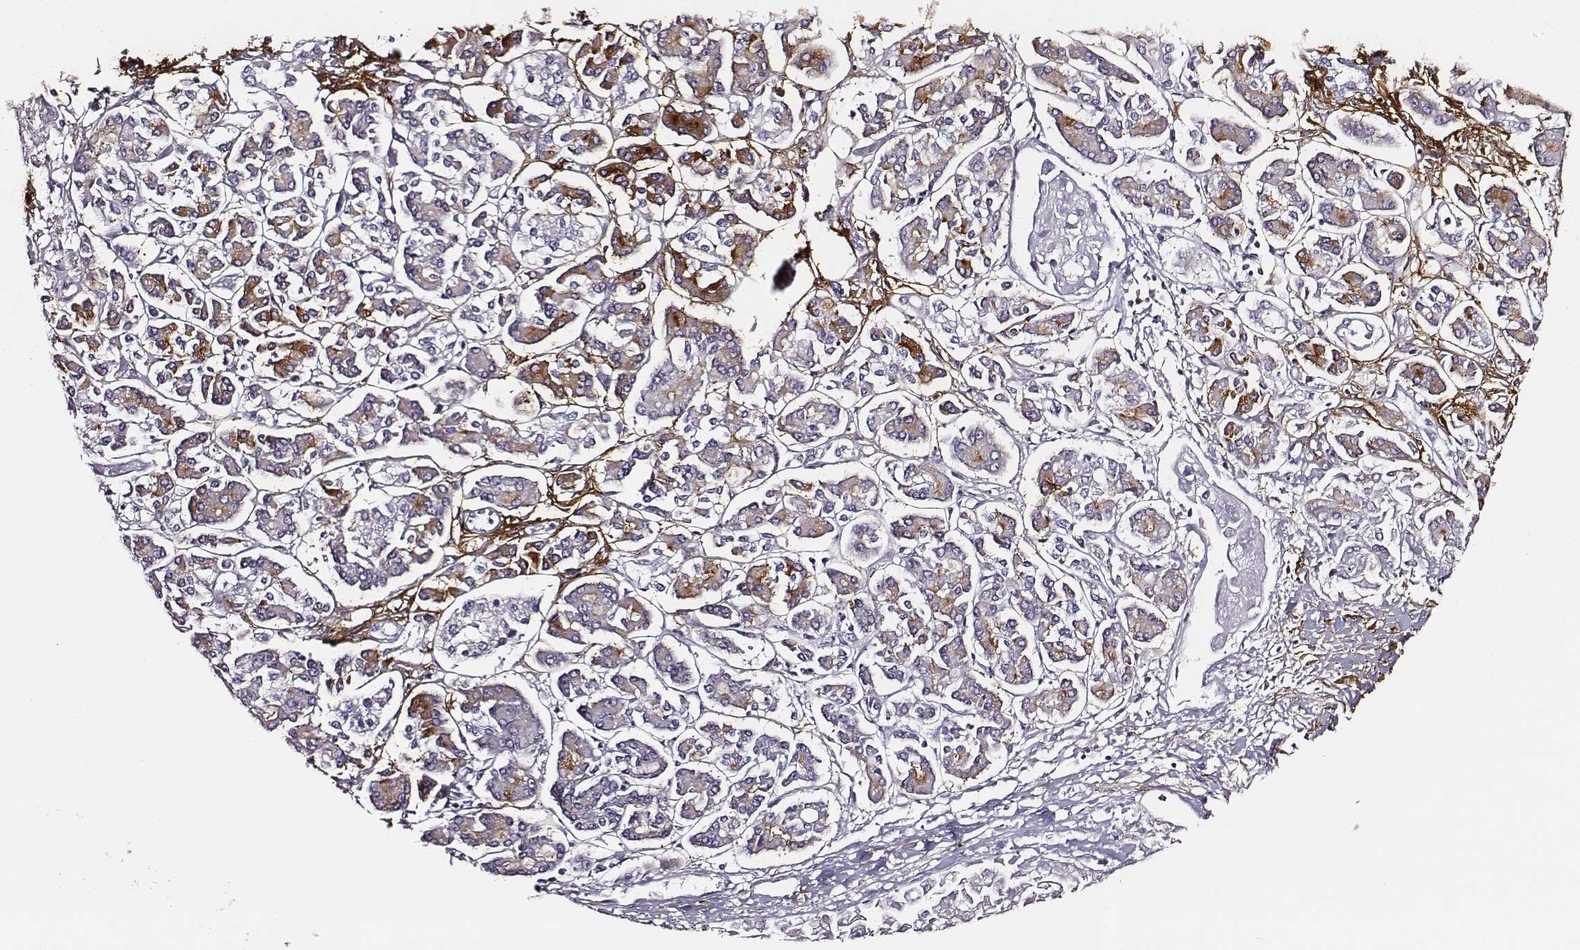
{"staining": {"intensity": "negative", "quantity": "none", "location": "none"}, "tissue": "pancreatic cancer", "cell_type": "Tumor cells", "image_type": "cancer", "snomed": [{"axis": "morphology", "description": "Adenocarcinoma, NOS"}, {"axis": "topography", "description": "Pancreas"}], "caption": "Tumor cells show no significant positivity in pancreatic adenocarcinoma. The staining was performed using DAB to visualize the protein expression in brown, while the nuclei were stained in blue with hematoxylin (Magnification: 20x).", "gene": "DPEP1", "patient": {"sex": "male", "age": 85}}